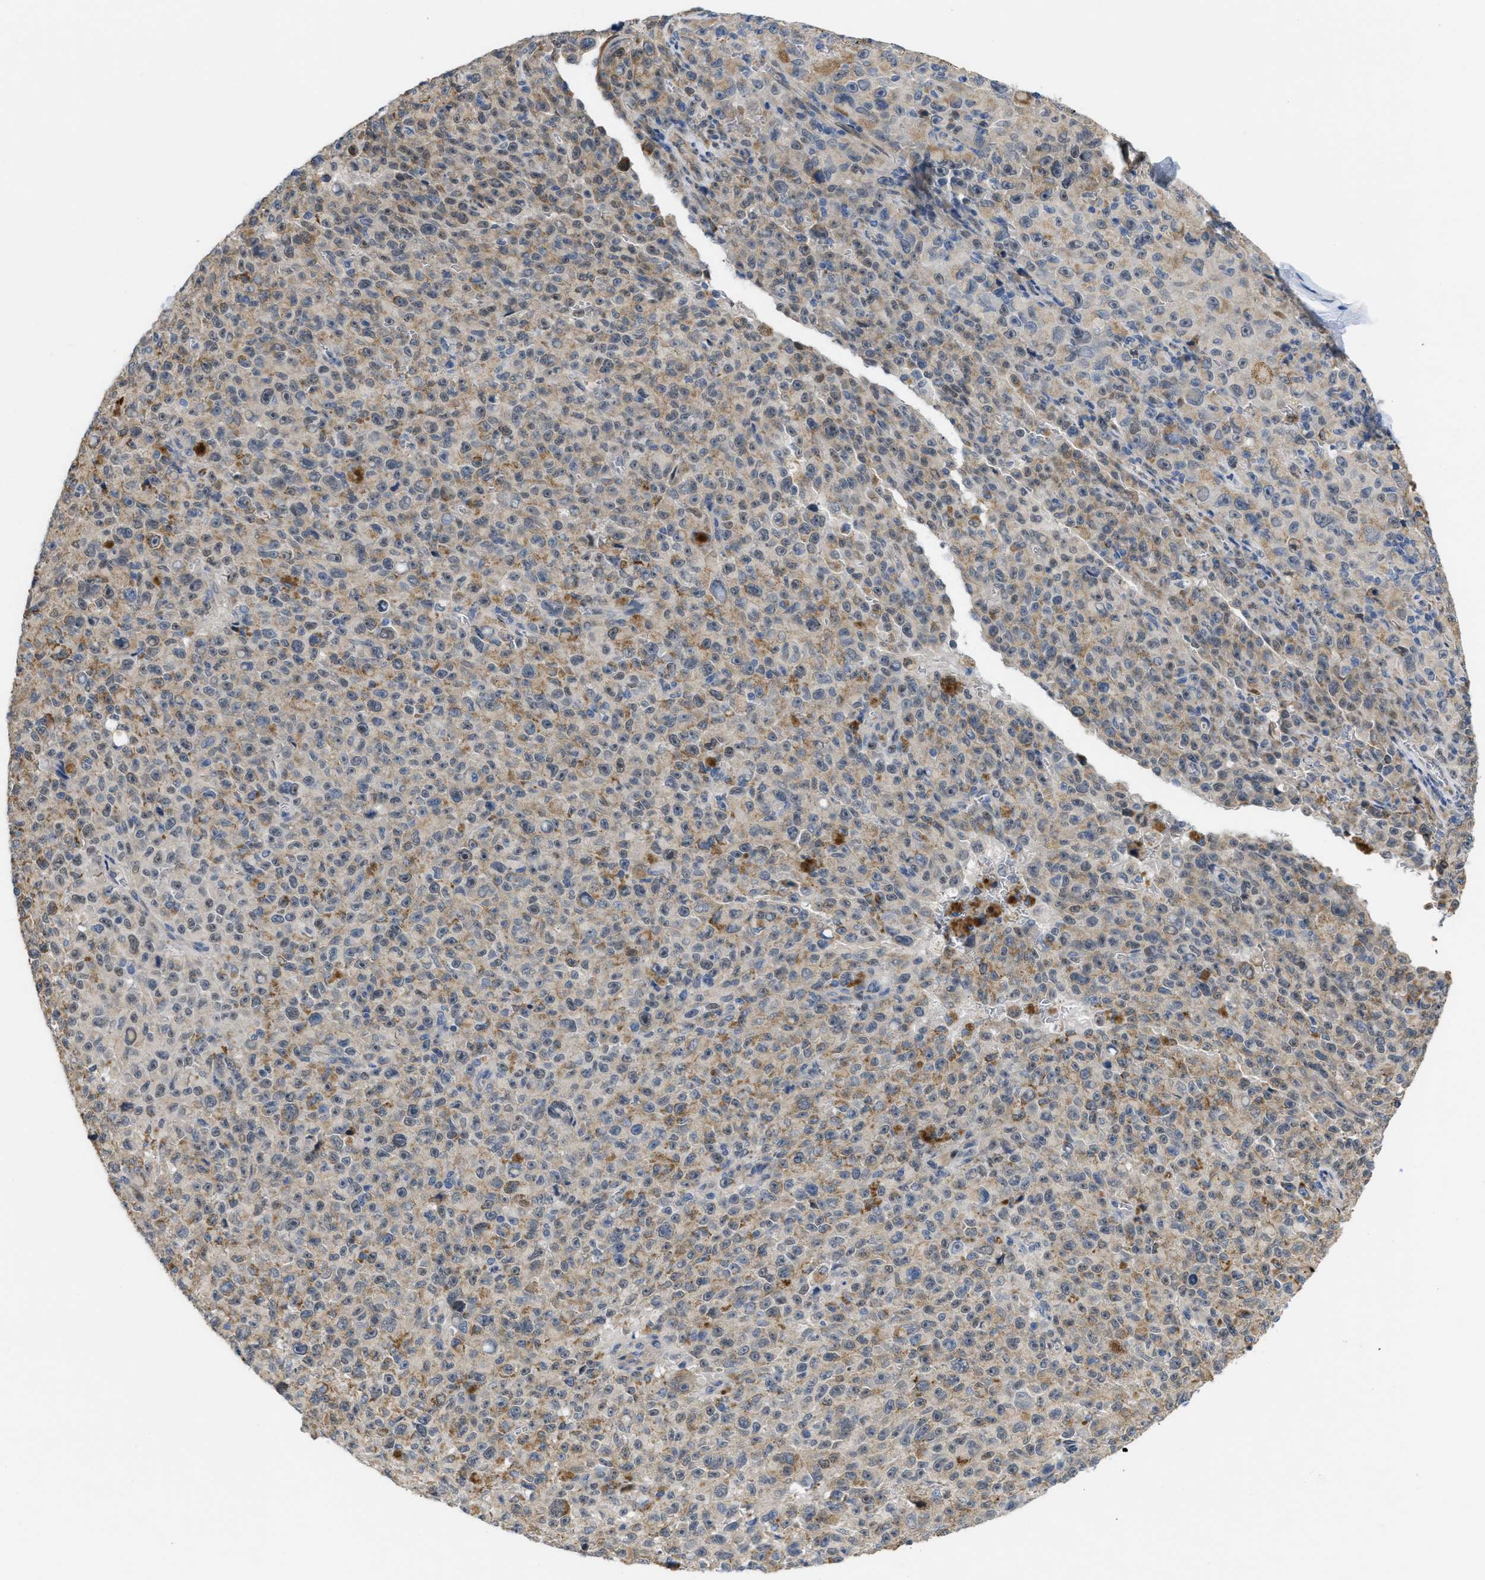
{"staining": {"intensity": "weak", "quantity": "25%-75%", "location": "cytoplasmic/membranous,nuclear"}, "tissue": "melanoma", "cell_type": "Tumor cells", "image_type": "cancer", "snomed": [{"axis": "morphology", "description": "Malignant melanoma, NOS"}, {"axis": "topography", "description": "Skin"}], "caption": "About 25%-75% of tumor cells in human melanoma reveal weak cytoplasmic/membranous and nuclear protein positivity as visualized by brown immunohistochemical staining.", "gene": "CDPF1", "patient": {"sex": "female", "age": 82}}